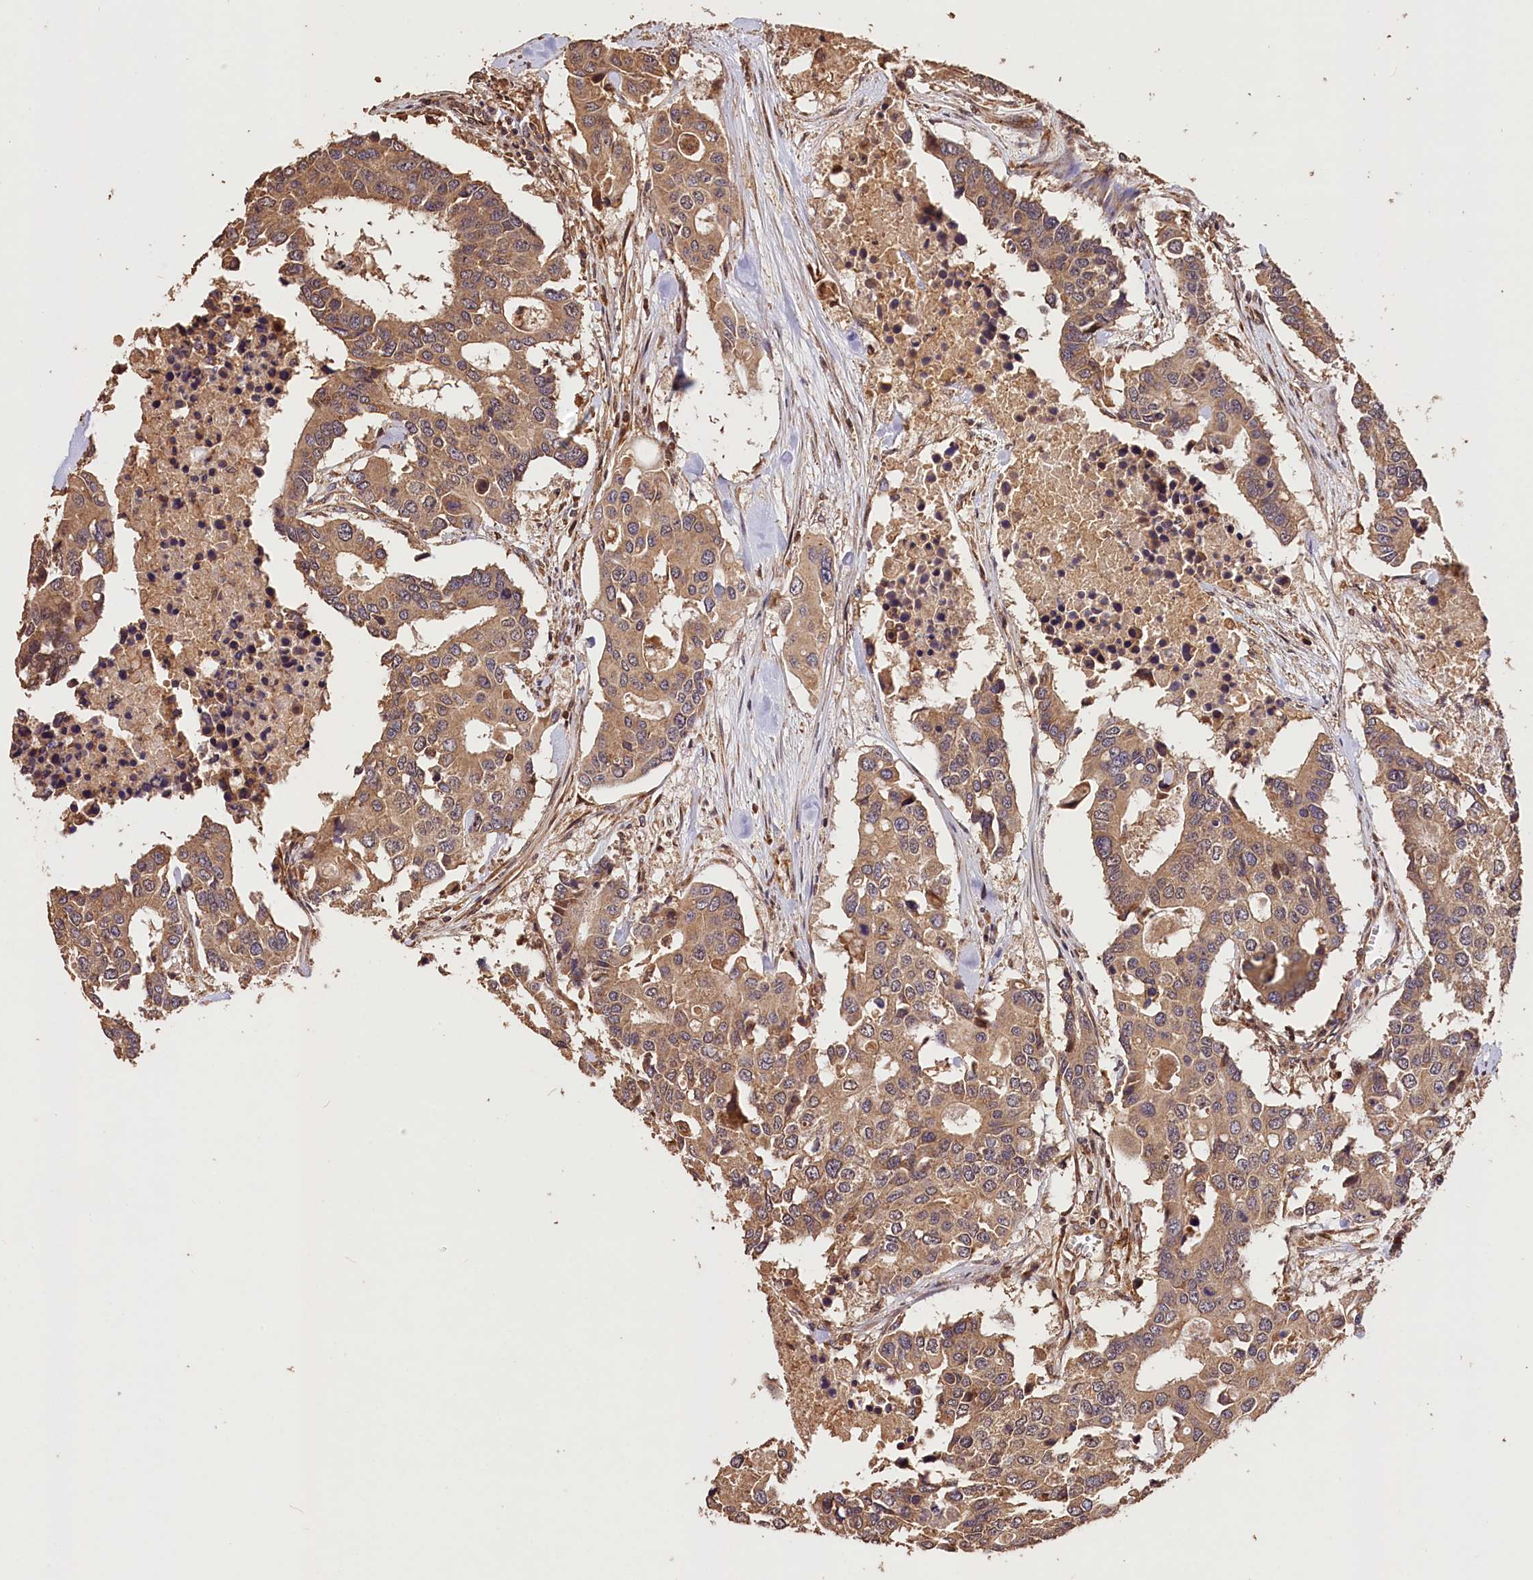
{"staining": {"intensity": "moderate", "quantity": ">75%", "location": "cytoplasmic/membranous"}, "tissue": "colorectal cancer", "cell_type": "Tumor cells", "image_type": "cancer", "snomed": [{"axis": "morphology", "description": "Adenocarcinoma, NOS"}, {"axis": "topography", "description": "Colon"}], "caption": "Colorectal cancer (adenocarcinoma) tissue shows moderate cytoplasmic/membranous expression in about >75% of tumor cells, visualized by immunohistochemistry. (Stains: DAB (3,3'-diaminobenzidine) in brown, nuclei in blue, Microscopy: brightfield microscopy at high magnification).", "gene": "KPTN", "patient": {"sex": "male", "age": 77}}